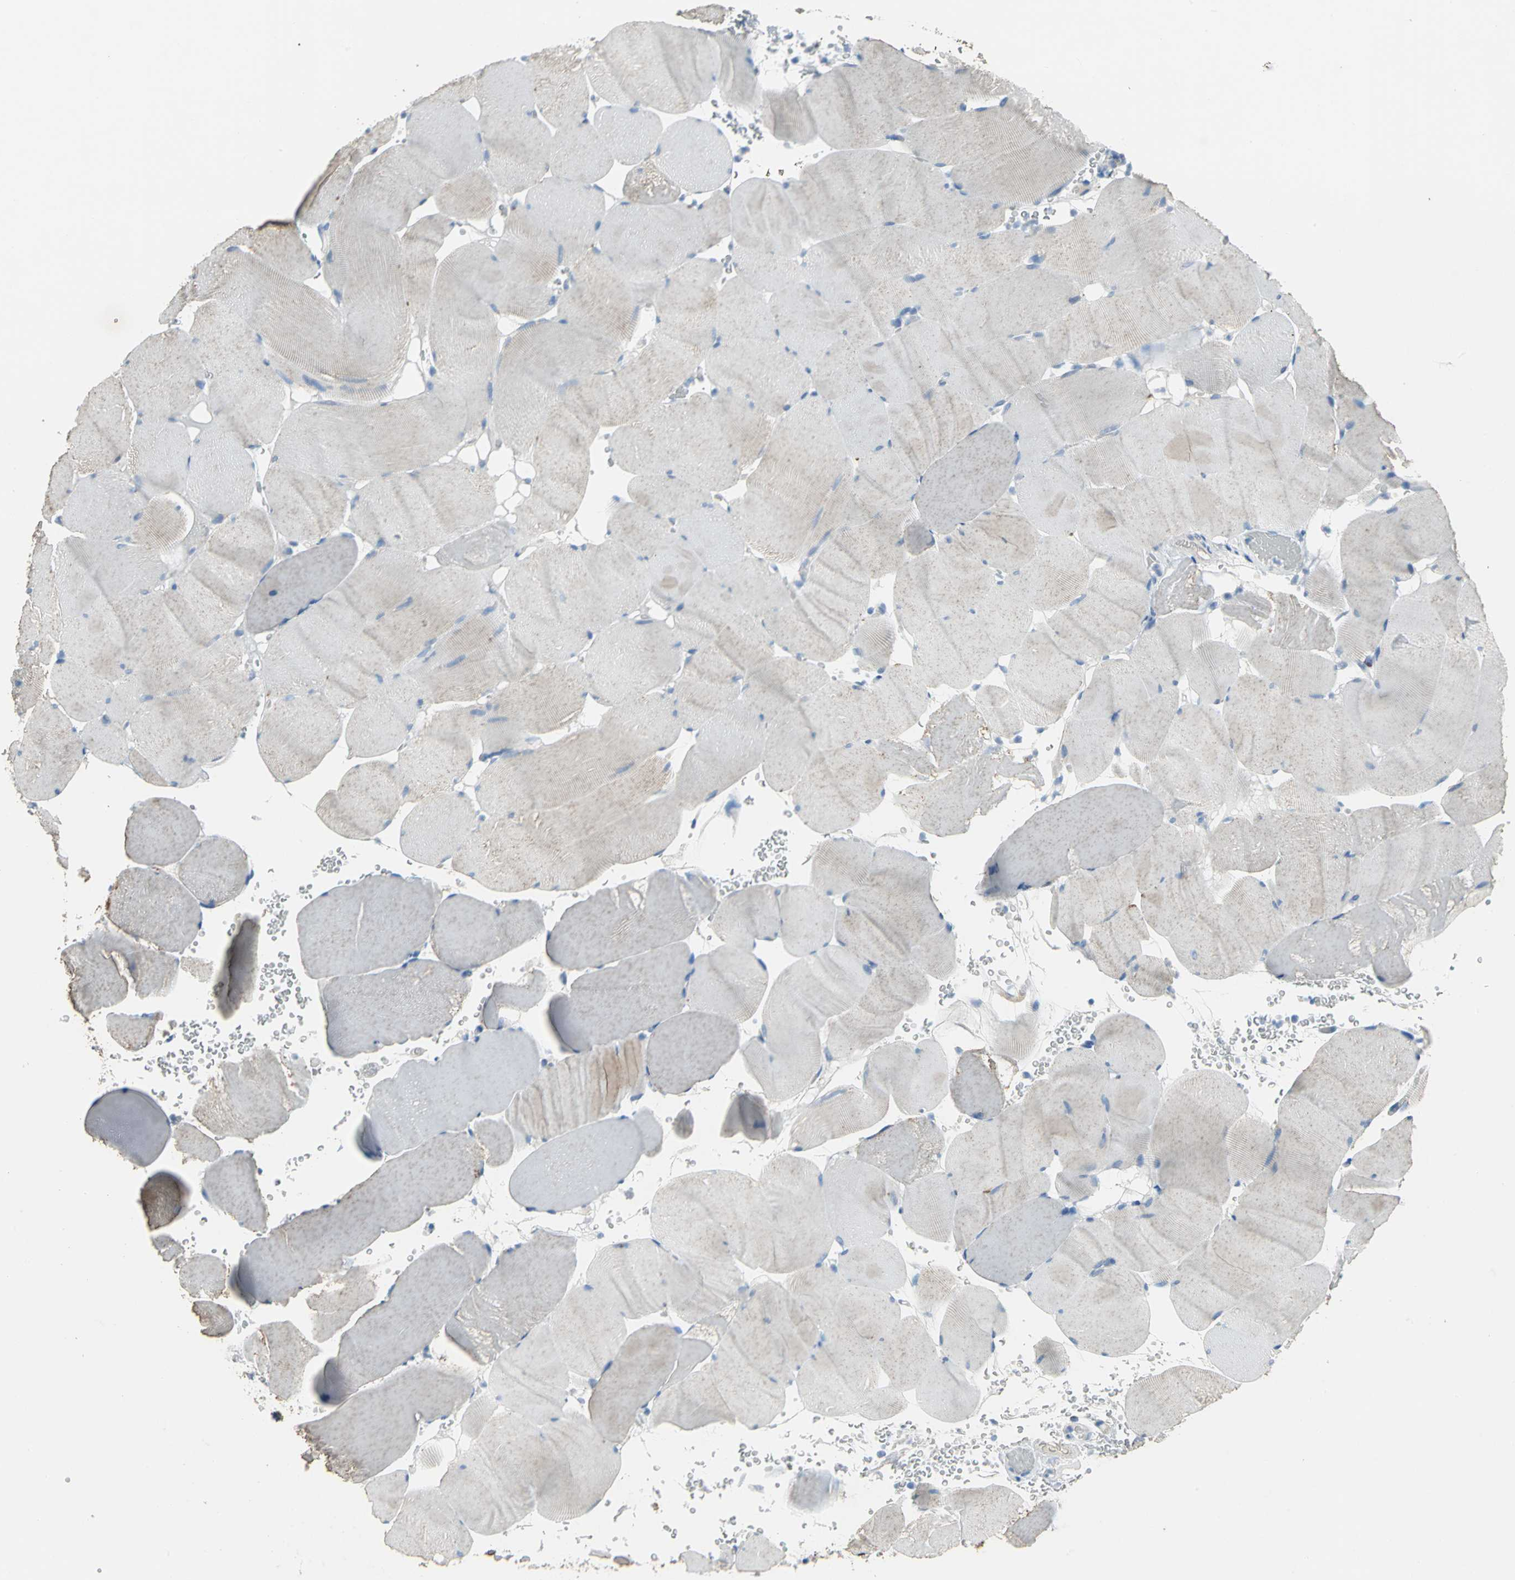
{"staining": {"intensity": "weak", "quantity": "<25%", "location": "cytoplasmic/membranous"}, "tissue": "skeletal muscle", "cell_type": "Myocytes", "image_type": "normal", "snomed": [{"axis": "morphology", "description": "Normal tissue, NOS"}, {"axis": "topography", "description": "Skeletal muscle"}], "caption": "High power microscopy image of an immunohistochemistry photomicrograph of normal skeletal muscle, revealing no significant expression in myocytes.", "gene": "PTGDS", "patient": {"sex": "male", "age": 62}}